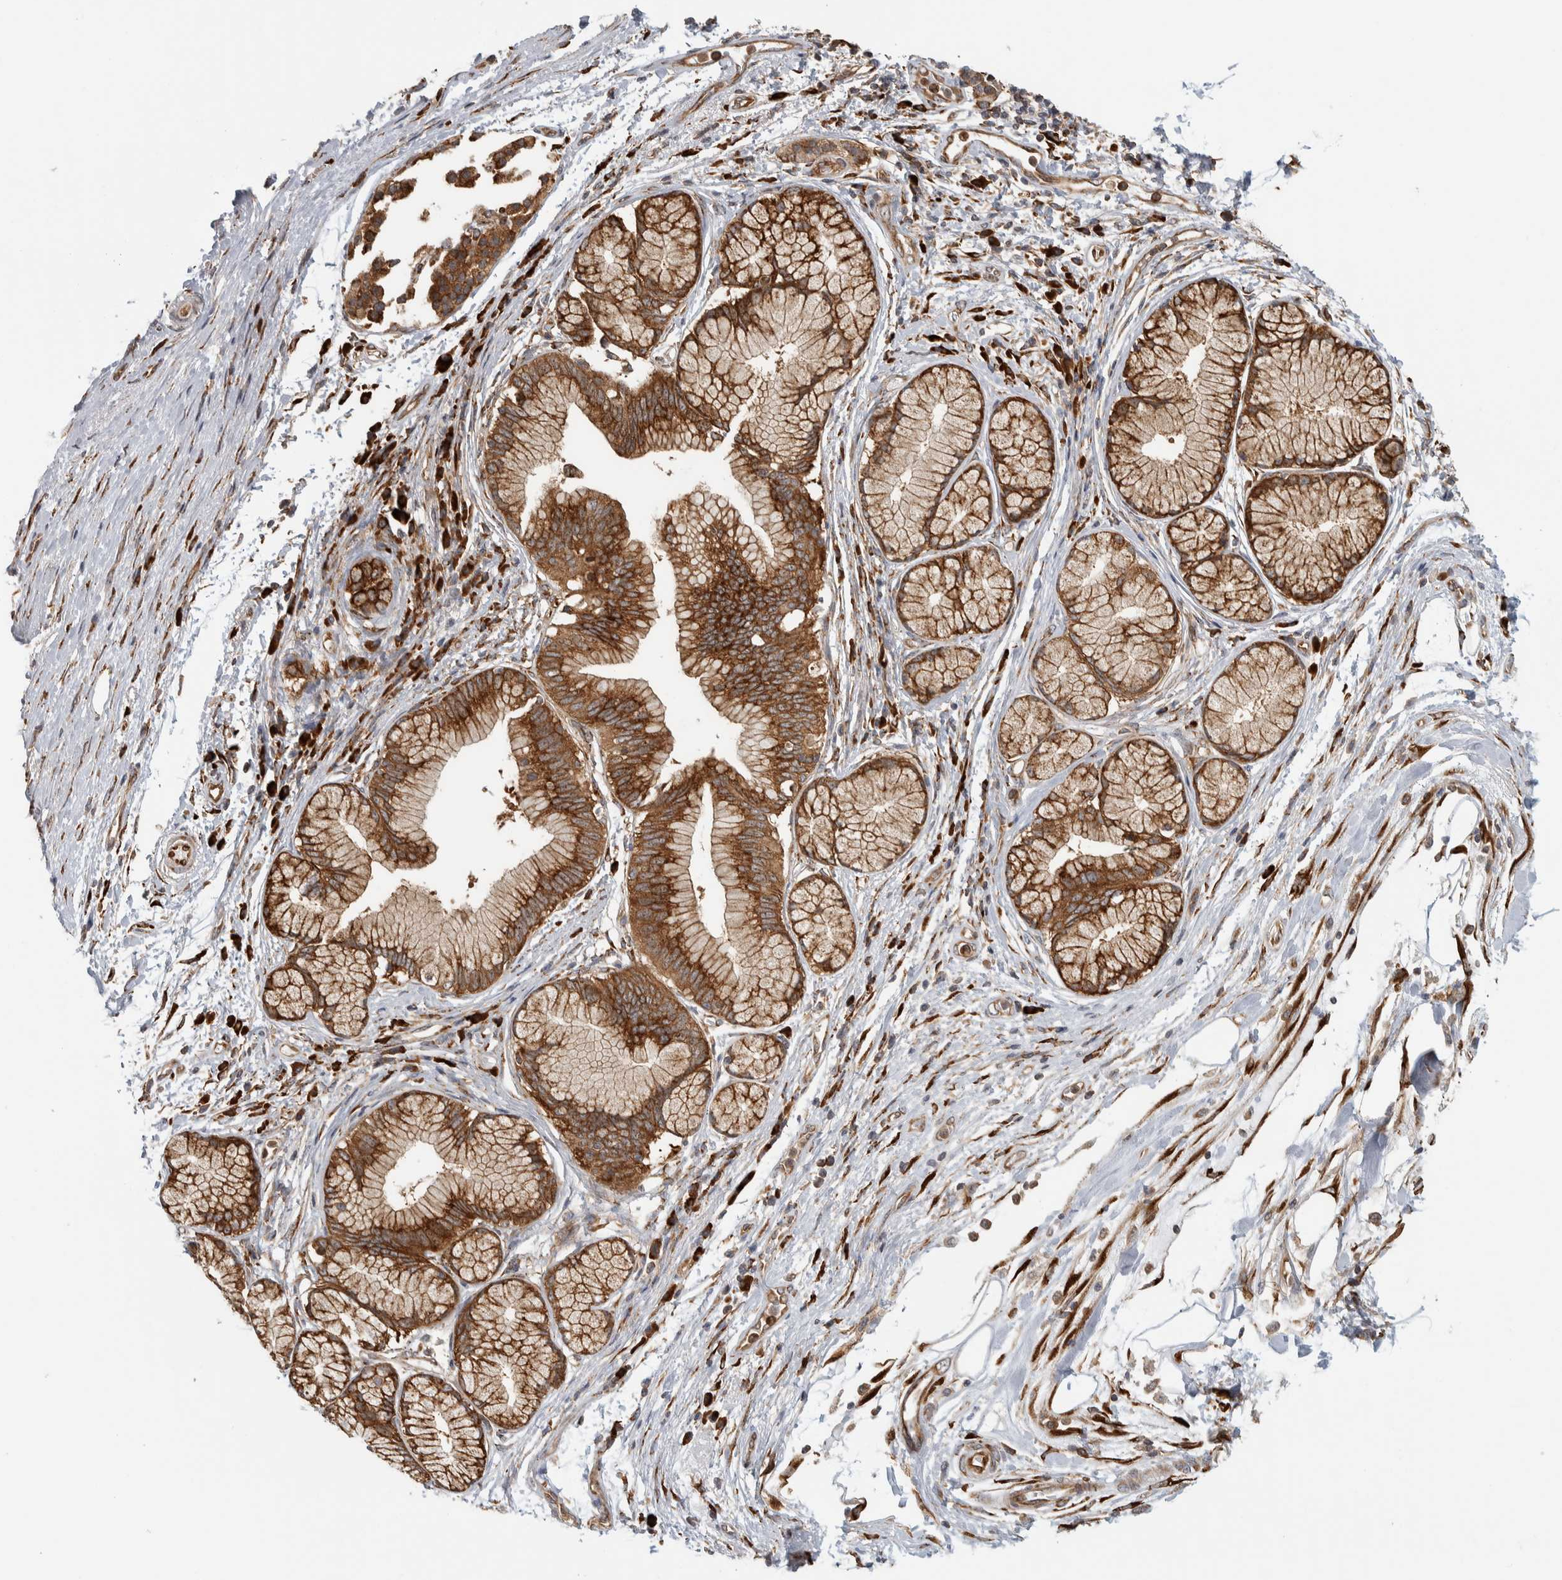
{"staining": {"intensity": "strong", "quantity": ">75%", "location": "cytoplasmic/membranous"}, "tissue": "pancreatic cancer", "cell_type": "Tumor cells", "image_type": "cancer", "snomed": [{"axis": "morphology", "description": "Adenocarcinoma, NOS"}, {"axis": "topography", "description": "Pancreas"}], "caption": "High-magnification brightfield microscopy of pancreatic adenocarcinoma stained with DAB (brown) and counterstained with hematoxylin (blue). tumor cells exhibit strong cytoplasmic/membranous staining is present in approximately>75% of cells.", "gene": "EIF3H", "patient": {"sex": "female", "age": 70}}